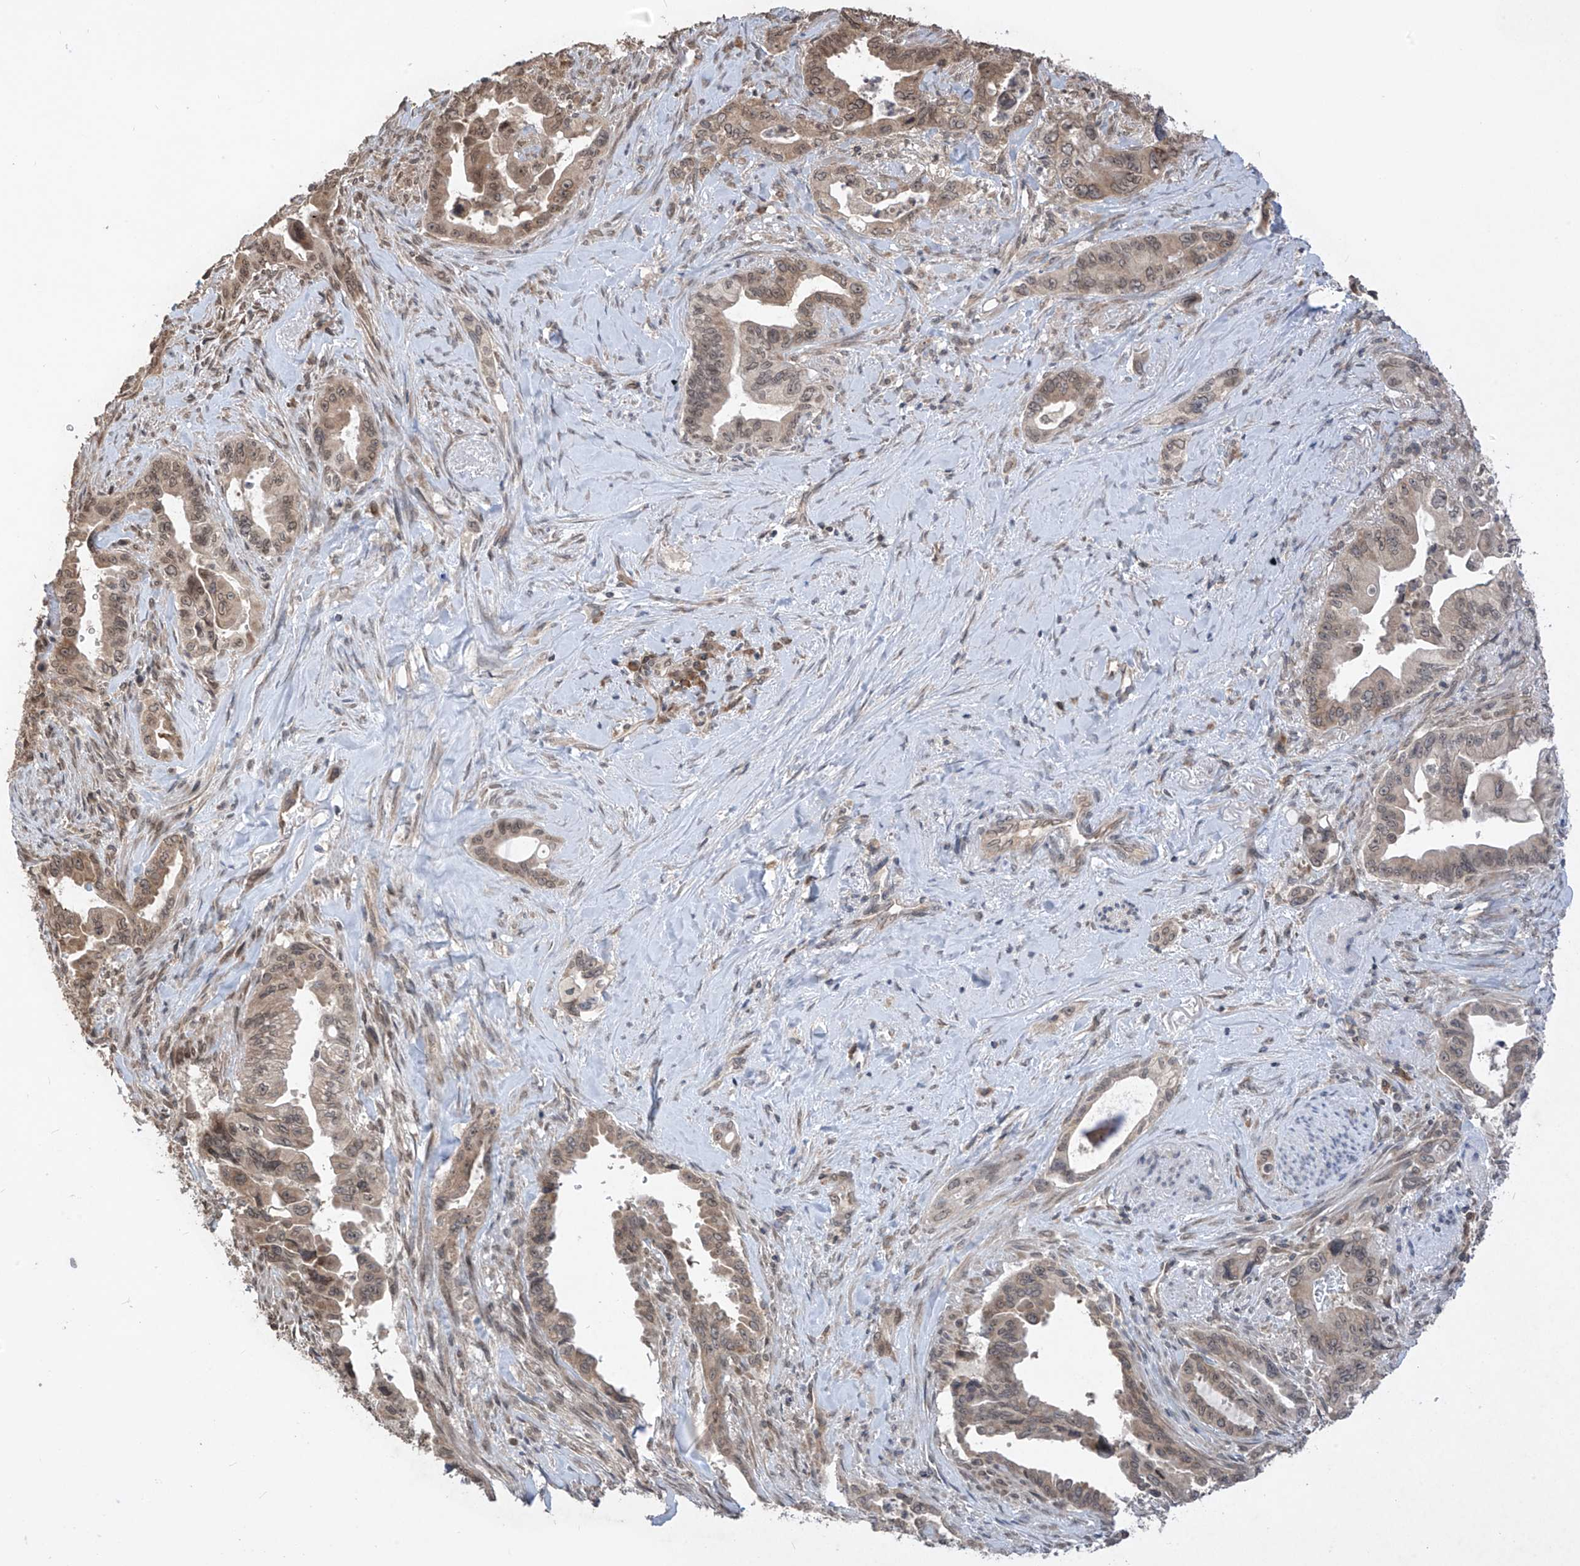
{"staining": {"intensity": "weak", "quantity": ">75%", "location": "cytoplasmic/membranous"}, "tissue": "pancreatic cancer", "cell_type": "Tumor cells", "image_type": "cancer", "snomed": [{"axis": "morphology", "description": "Adenocarcinoma, NOS"}, {"axis": "topography", "description": "Pancreas"}], "caption": "Human adenocarcinoma (pancreatic) stained for a protein (brown) exhibits weak cytoplasmic/membranous positive staining in approximately >75% of tumor cells.", "gene": "RPL34", "patient": {"sex": "male", "age": 70}}